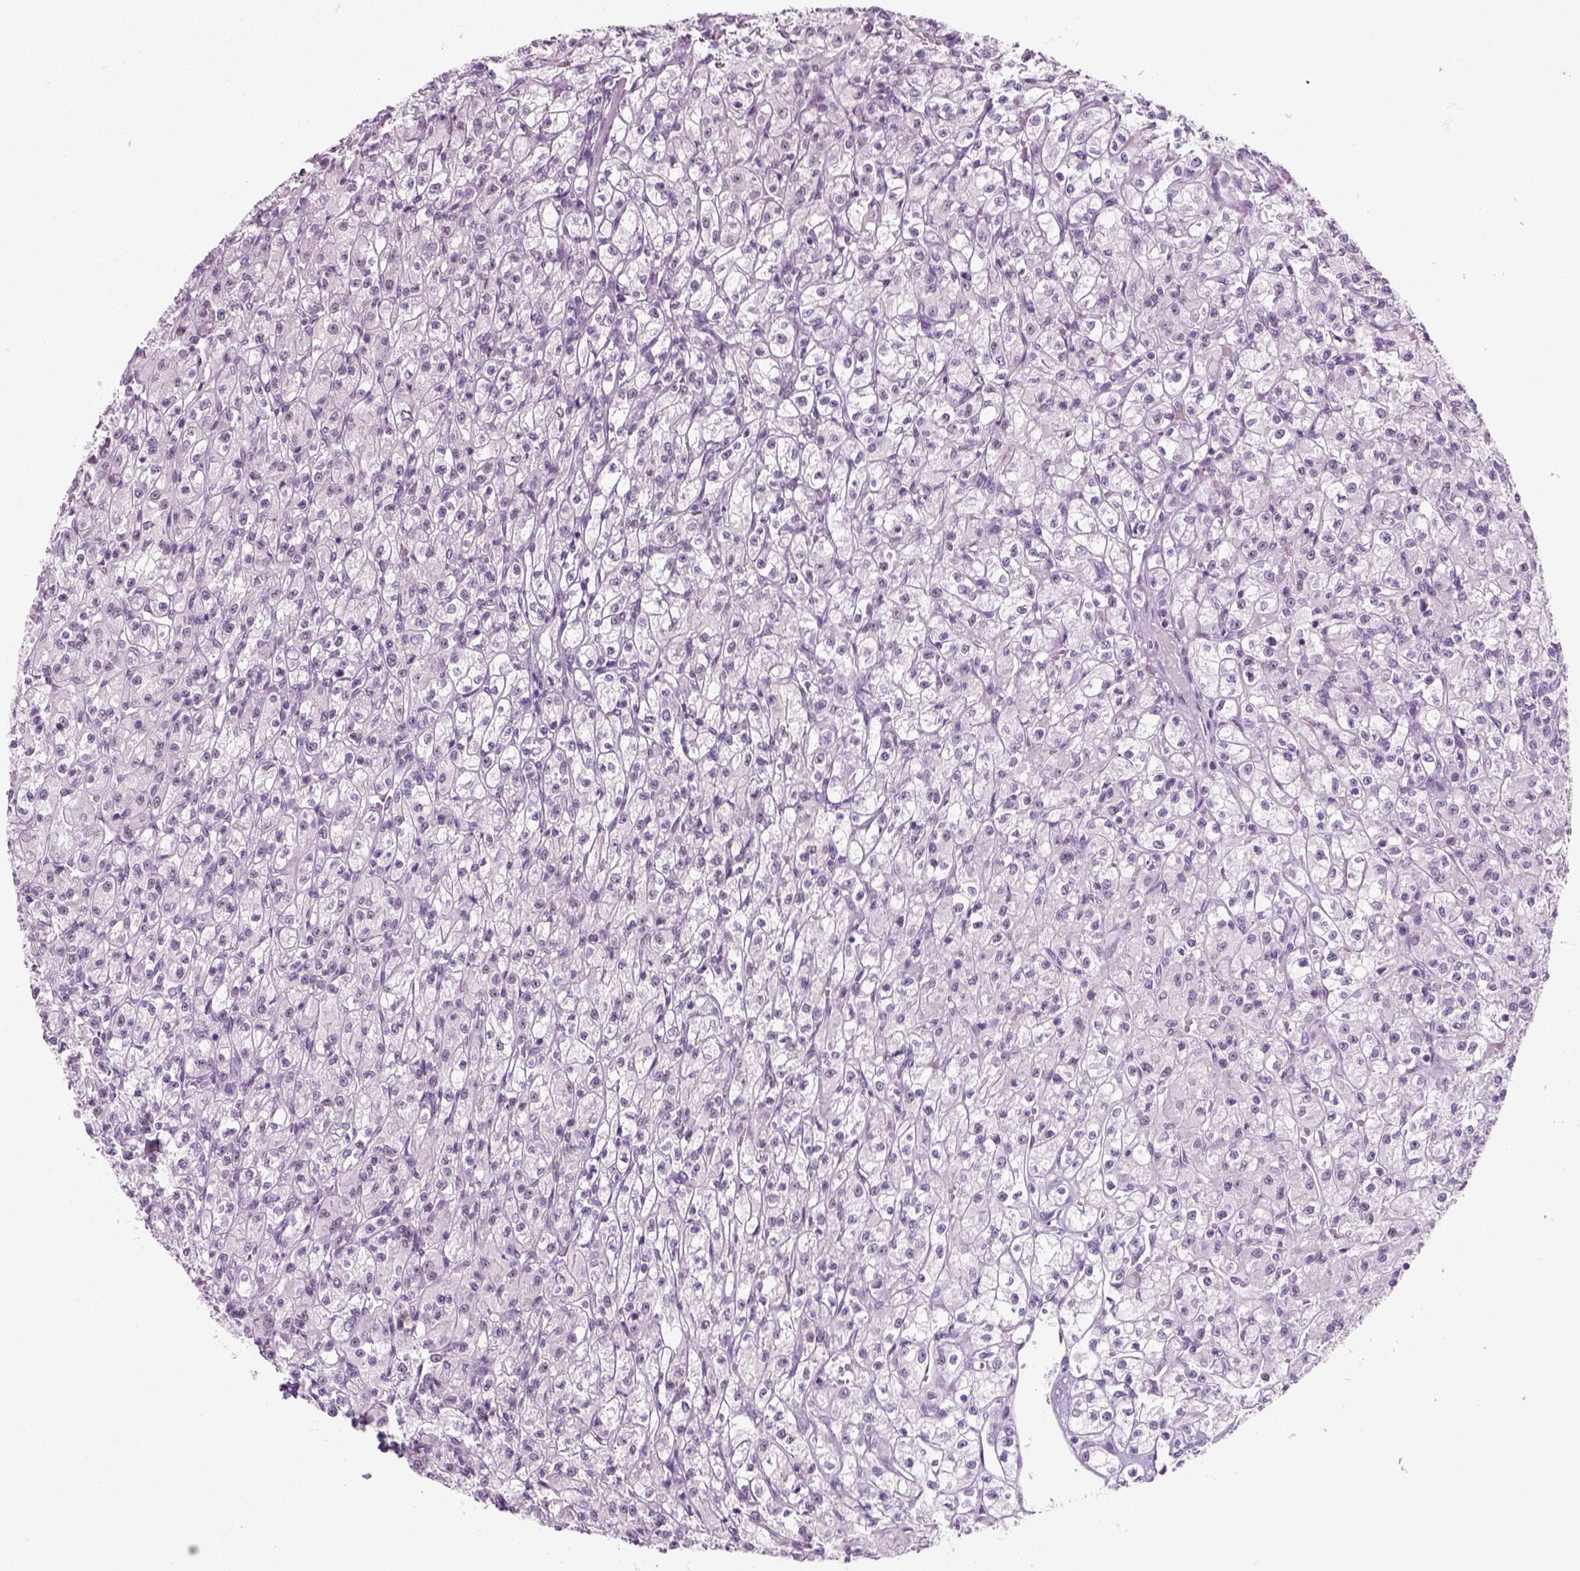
{"staining": {"intensity": "negative", "quantity": "none", "location": "none"}, "tissue": "renal cancer", "cell_type": "Tumor cells", "image_type": "cancer", "snomed": [{"axis": "morphology", "description": "Adenocarcinoma, NOS"}, {"axis": "topography", "description": "Kidney"}], "caption": "Immunohistochemistry (IHC) of human renal adenocarcinoma reveals no expression in tumor cells. (DAB immunohistochemistry visualized using brightfield microscopy, high magnification).", "gene": "ZNF865", "patient": {"sex": "female", "age": 70}}